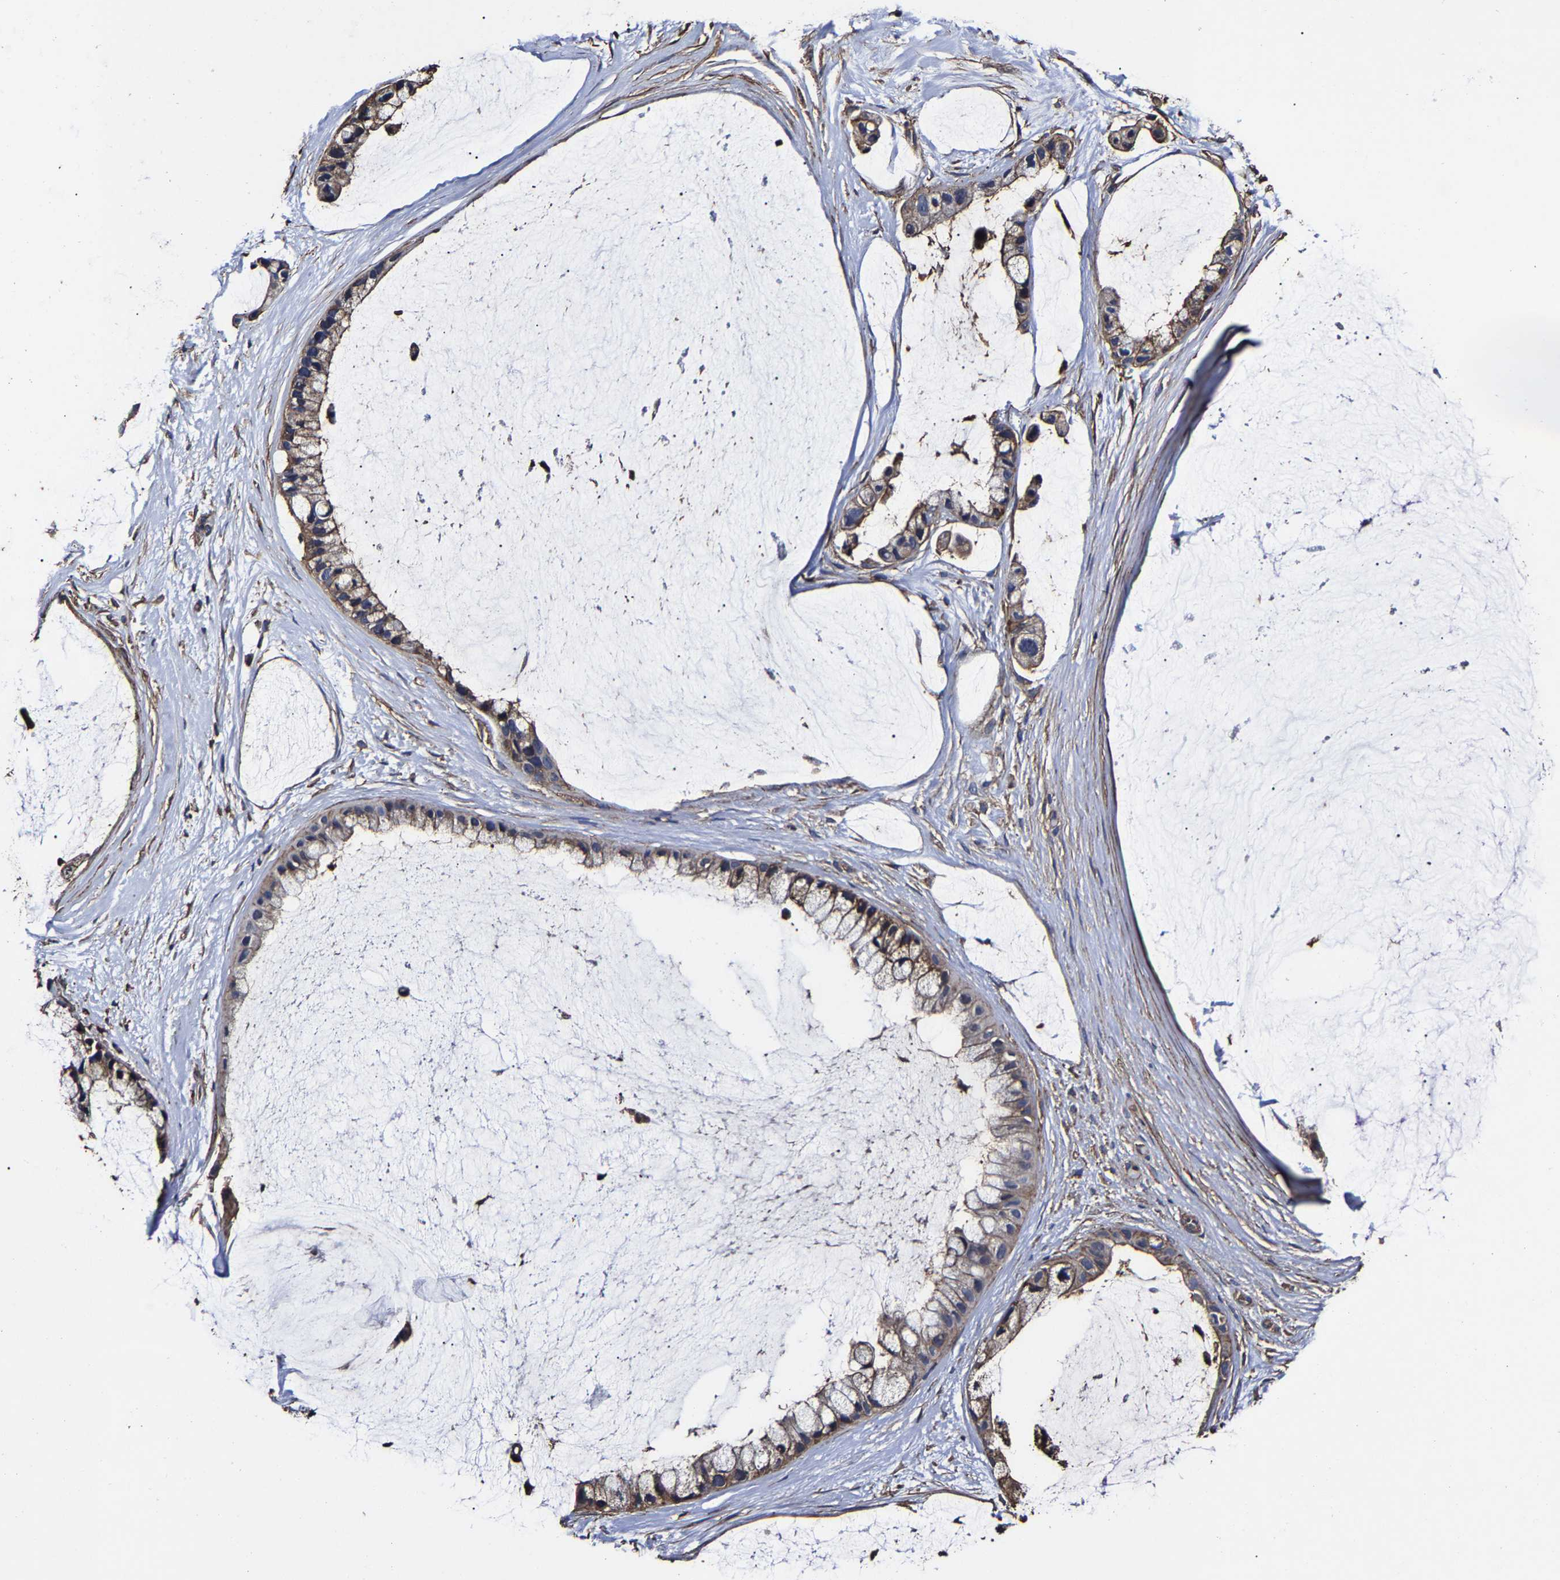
{"staining": {"intensity": "weak", "quantity": ">75%", "location": "cytoplasmic/membranous"}, "tissue": "ovarian cancer", "cell_type": "Tumor cells", "image_type": "cancer", "snomed": [{"axis": "morphology", "description": "Cystadenocarcinoma, mucinous, NOS"}, {"axis": "topography", "description": "Ovary"}], "caption": "Human mucinous cystadenocarcinoma (ovarian) stained with a protein marker demonstrates weak staining in tumor cells.", "gene": "SSH3", "patient": {"sex": "female", "age": 39}}